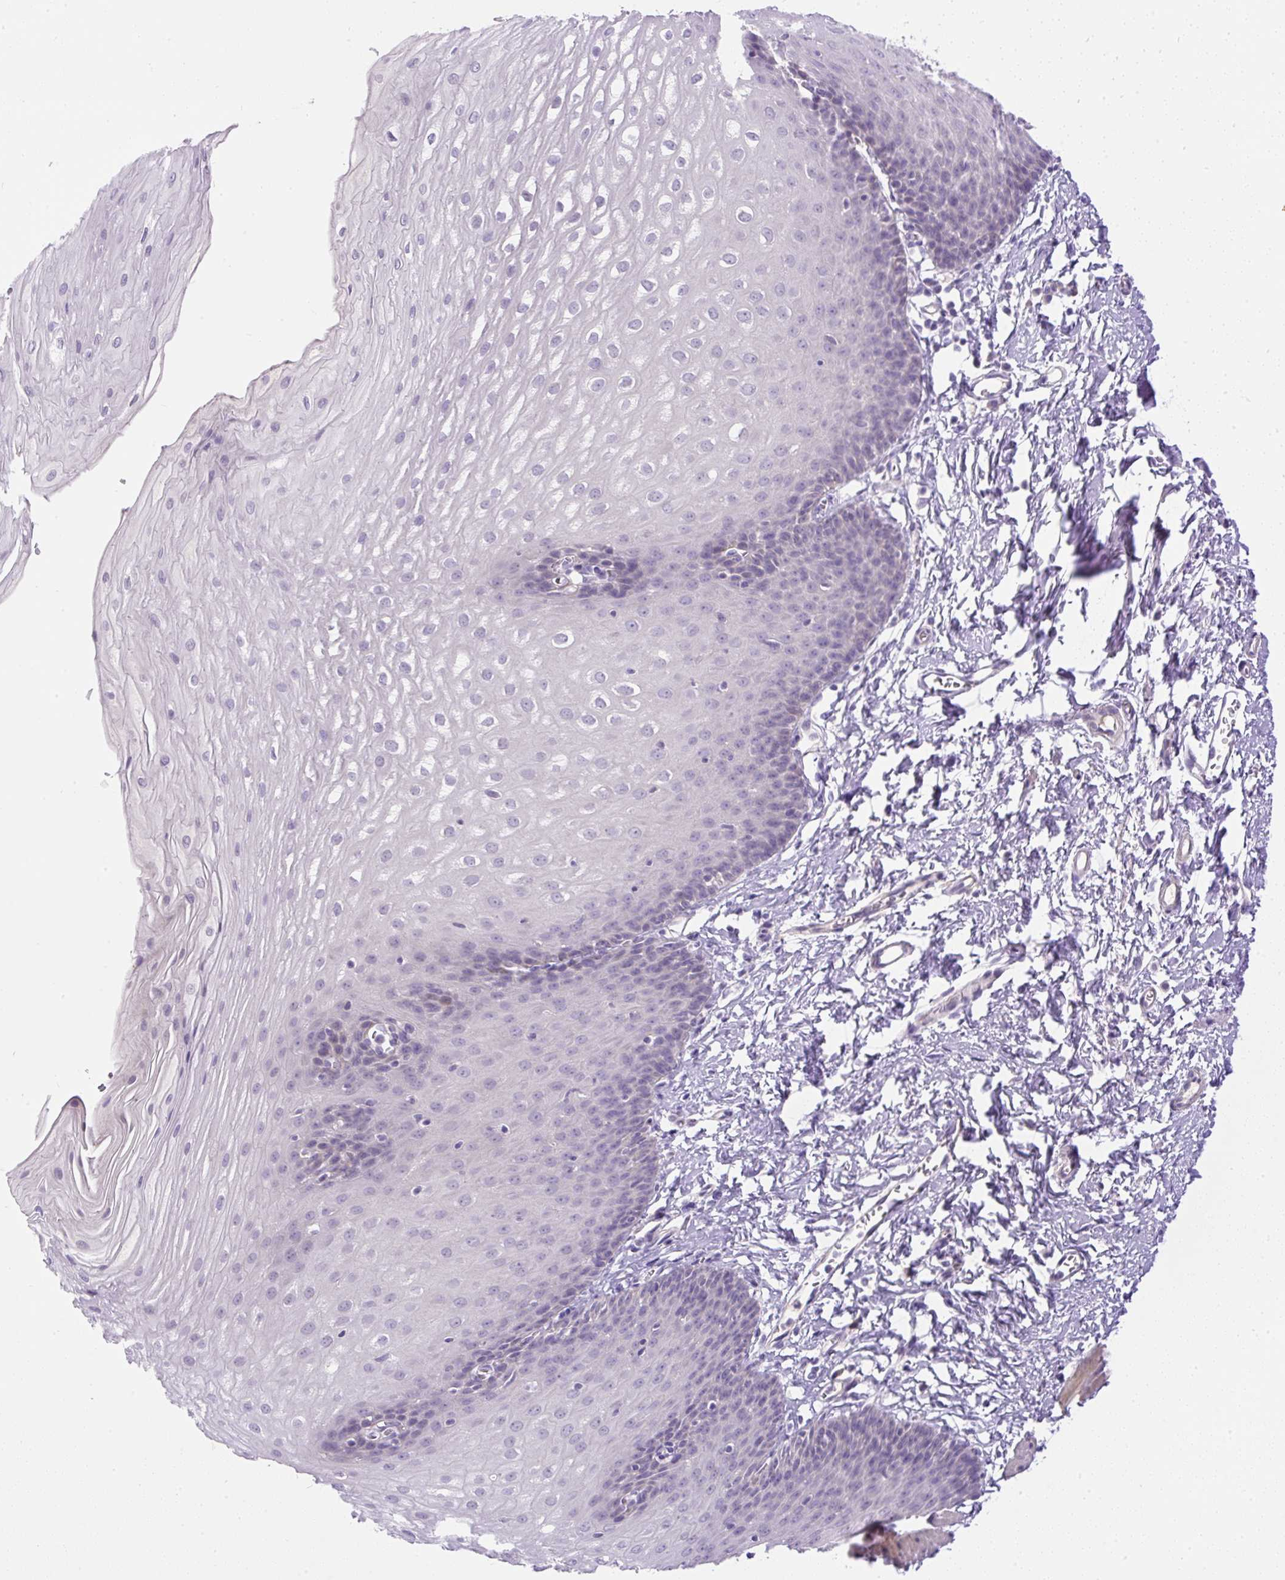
{"staining": {"intensity": "negative", "quantity": "none", "location": "none"}, "tissue": "esophagus", "cell_type": "Squamous epithelial cells", "image_type": "normal", "snomed": [{"axis": "morphology", "description": "Normal tissue, NOS"}, {"axis": "topography", "description": "Esophagus"}], "caption": "IHC image of normal esophagus: esophagus stained with DAB reveals no significant protein positivity in squamous epithelial cells. The staining is performed using DAB brown chromogen with nuclei counter-stained in using hematoxylin.", "gene": "KRTAP20", "patient": {"sex": "male", "age": 70}}